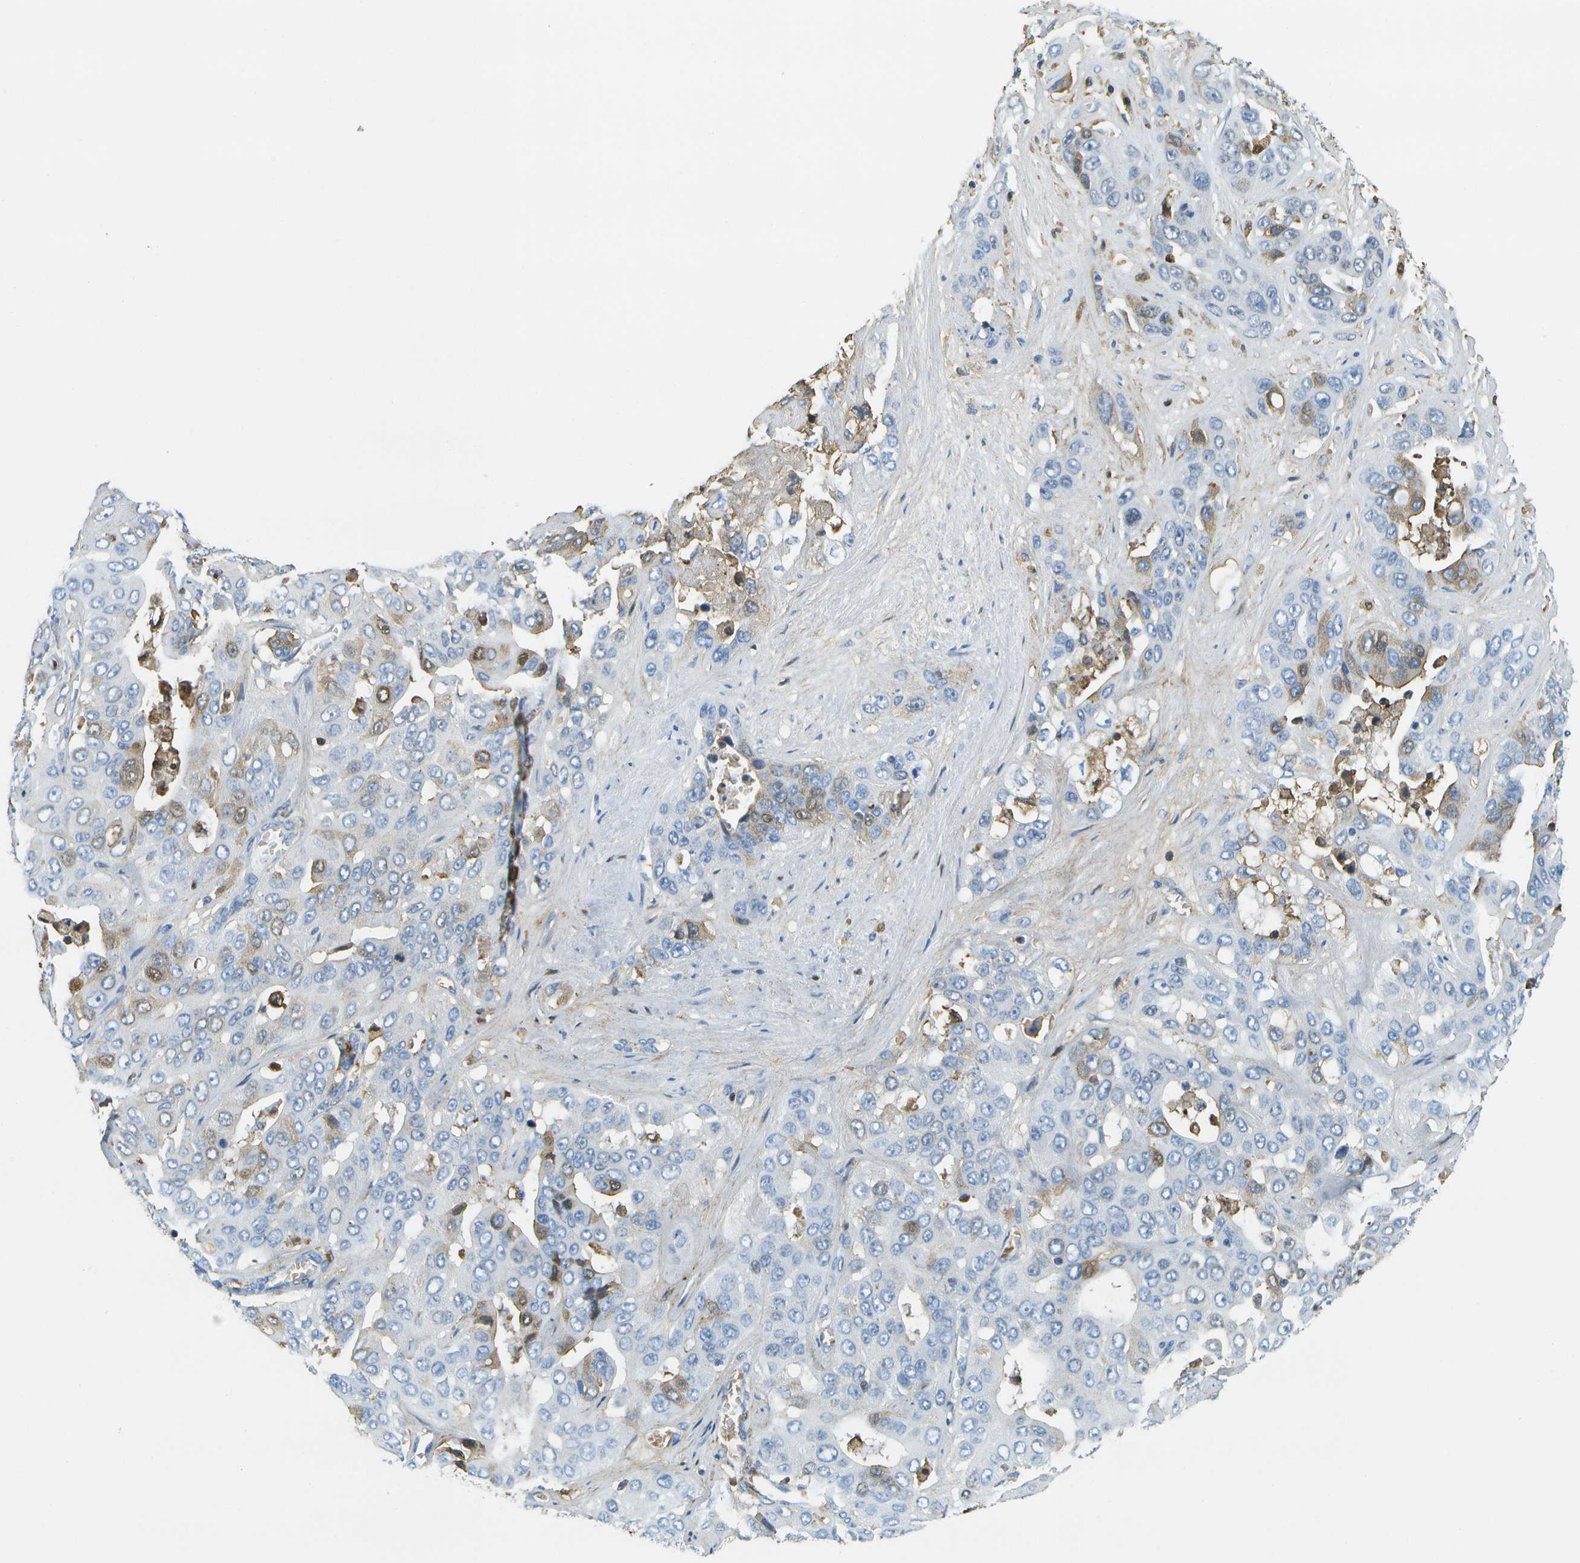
{"staining": {"intensity": "weak", "quantity": "<25%", "location": "cytoplasmic/membranous"}, "tissue": "liver cancer", "cell_type": "Tumor cells", "image_type": "cancer", "snomed": [{"axis": "morphology", "description": "Cholangiocarcinoma"}, {"axis": "topography", "description": "Liver"}], "caption": "The photomicrograph exhibits no staining of tumor cells in liver cancer. The staining was performed using DAB (3,3'-diaminobenzidine) to visualize the protein expression in brown, while the nuclei were stained in blue with hematoxylin (Magnification: 20x).", "gene": "SERPINA1", "patient": {"sex": "female", "age": 52}}